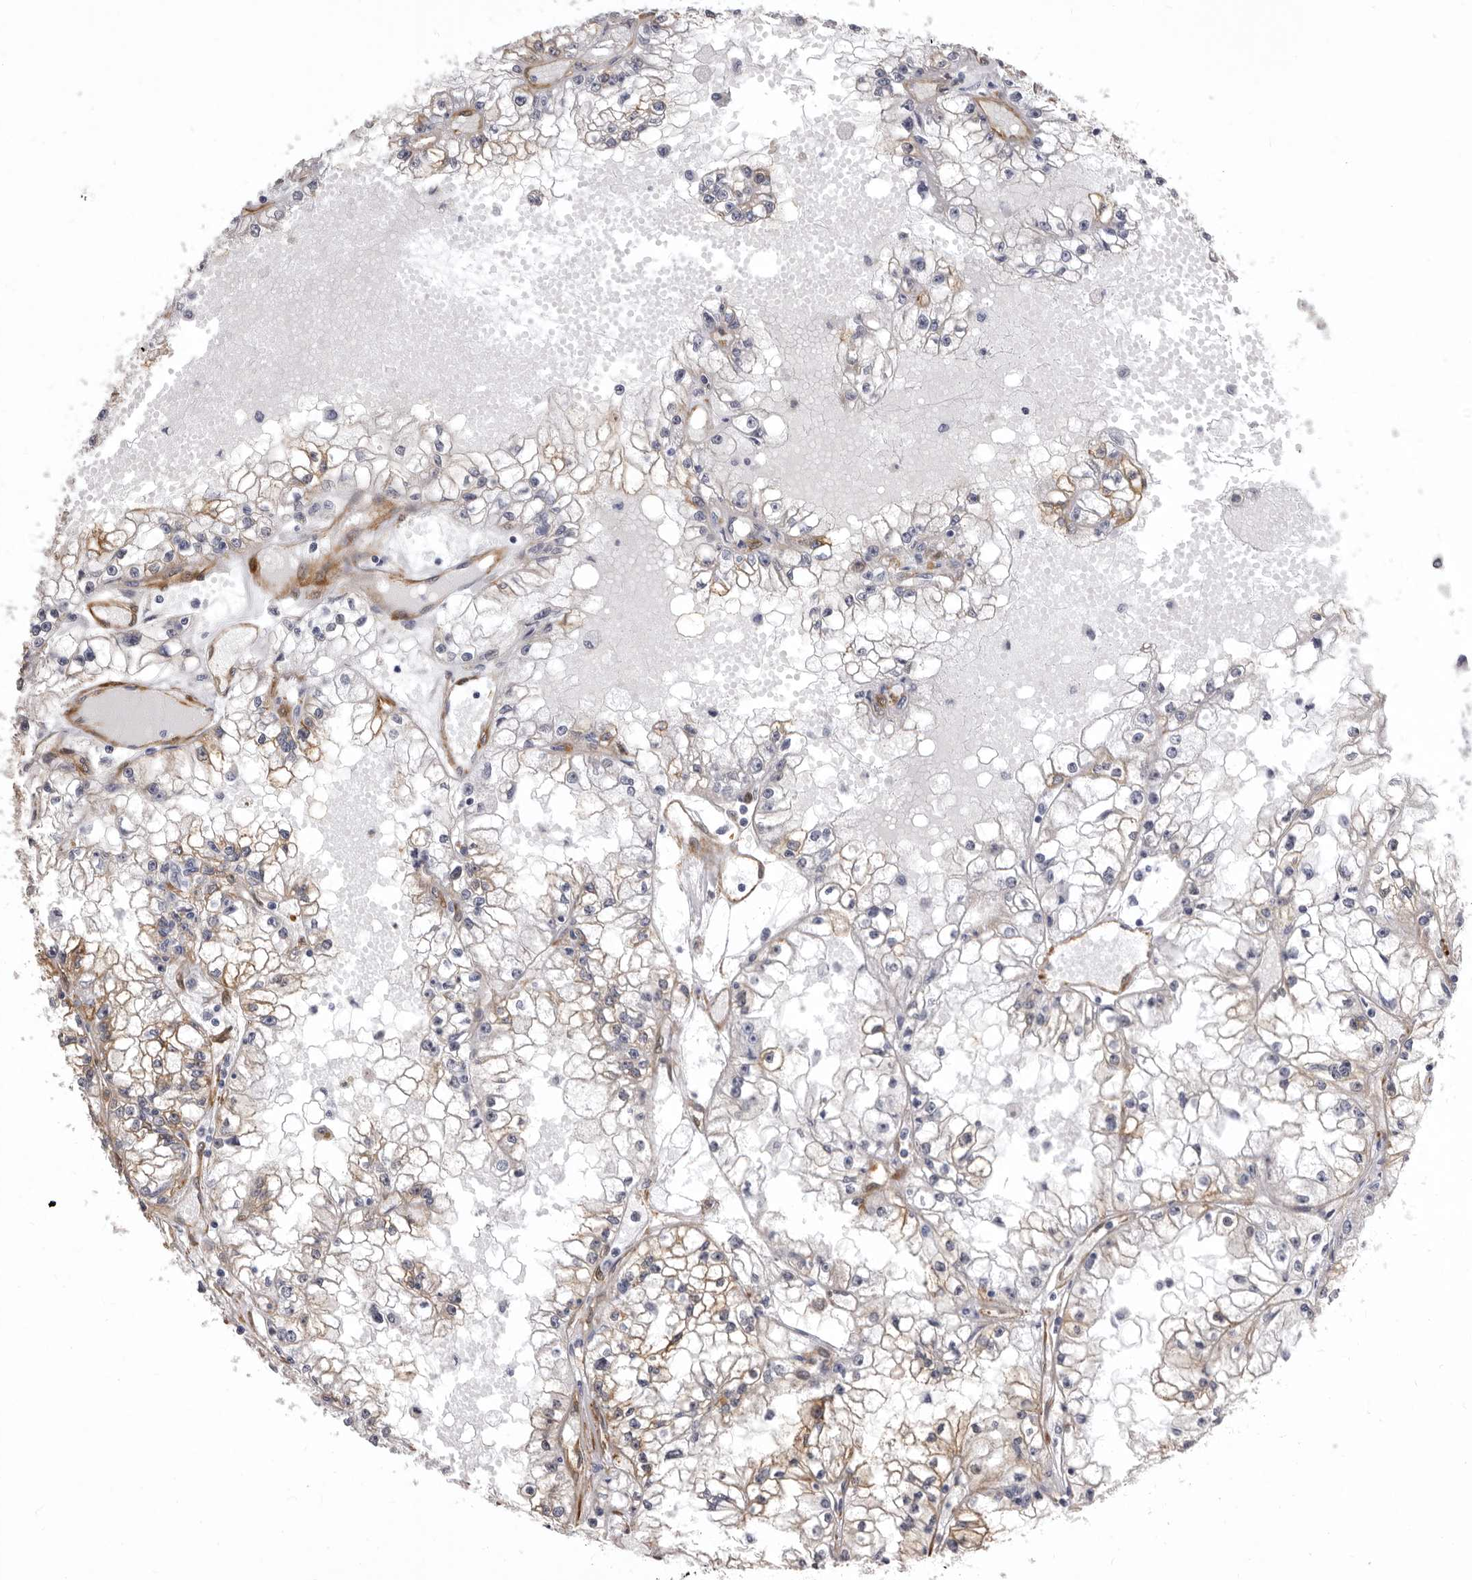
{"staining": {"intensity": "weak", "quantity": "<25%", "location": "cytoplasmic/membranous"}, "tissue": "renal cancer", "cell_type": "Tumor cells", "image_type": "cancer", "snomed": [{"axis": "morphology", "description": "Adenocarcinoma, NOS"}, {"axis": "topography", "description": "Kidney"}], "caption": "Immunohistochemistry photomicrograph of neoplastic tissue: human adenocarcinoma (renal) stained with DAB shows no significant protein positivity in tumor cells.", "gene": "ENAH", "patient": {"sex": "male", "age": 56}}